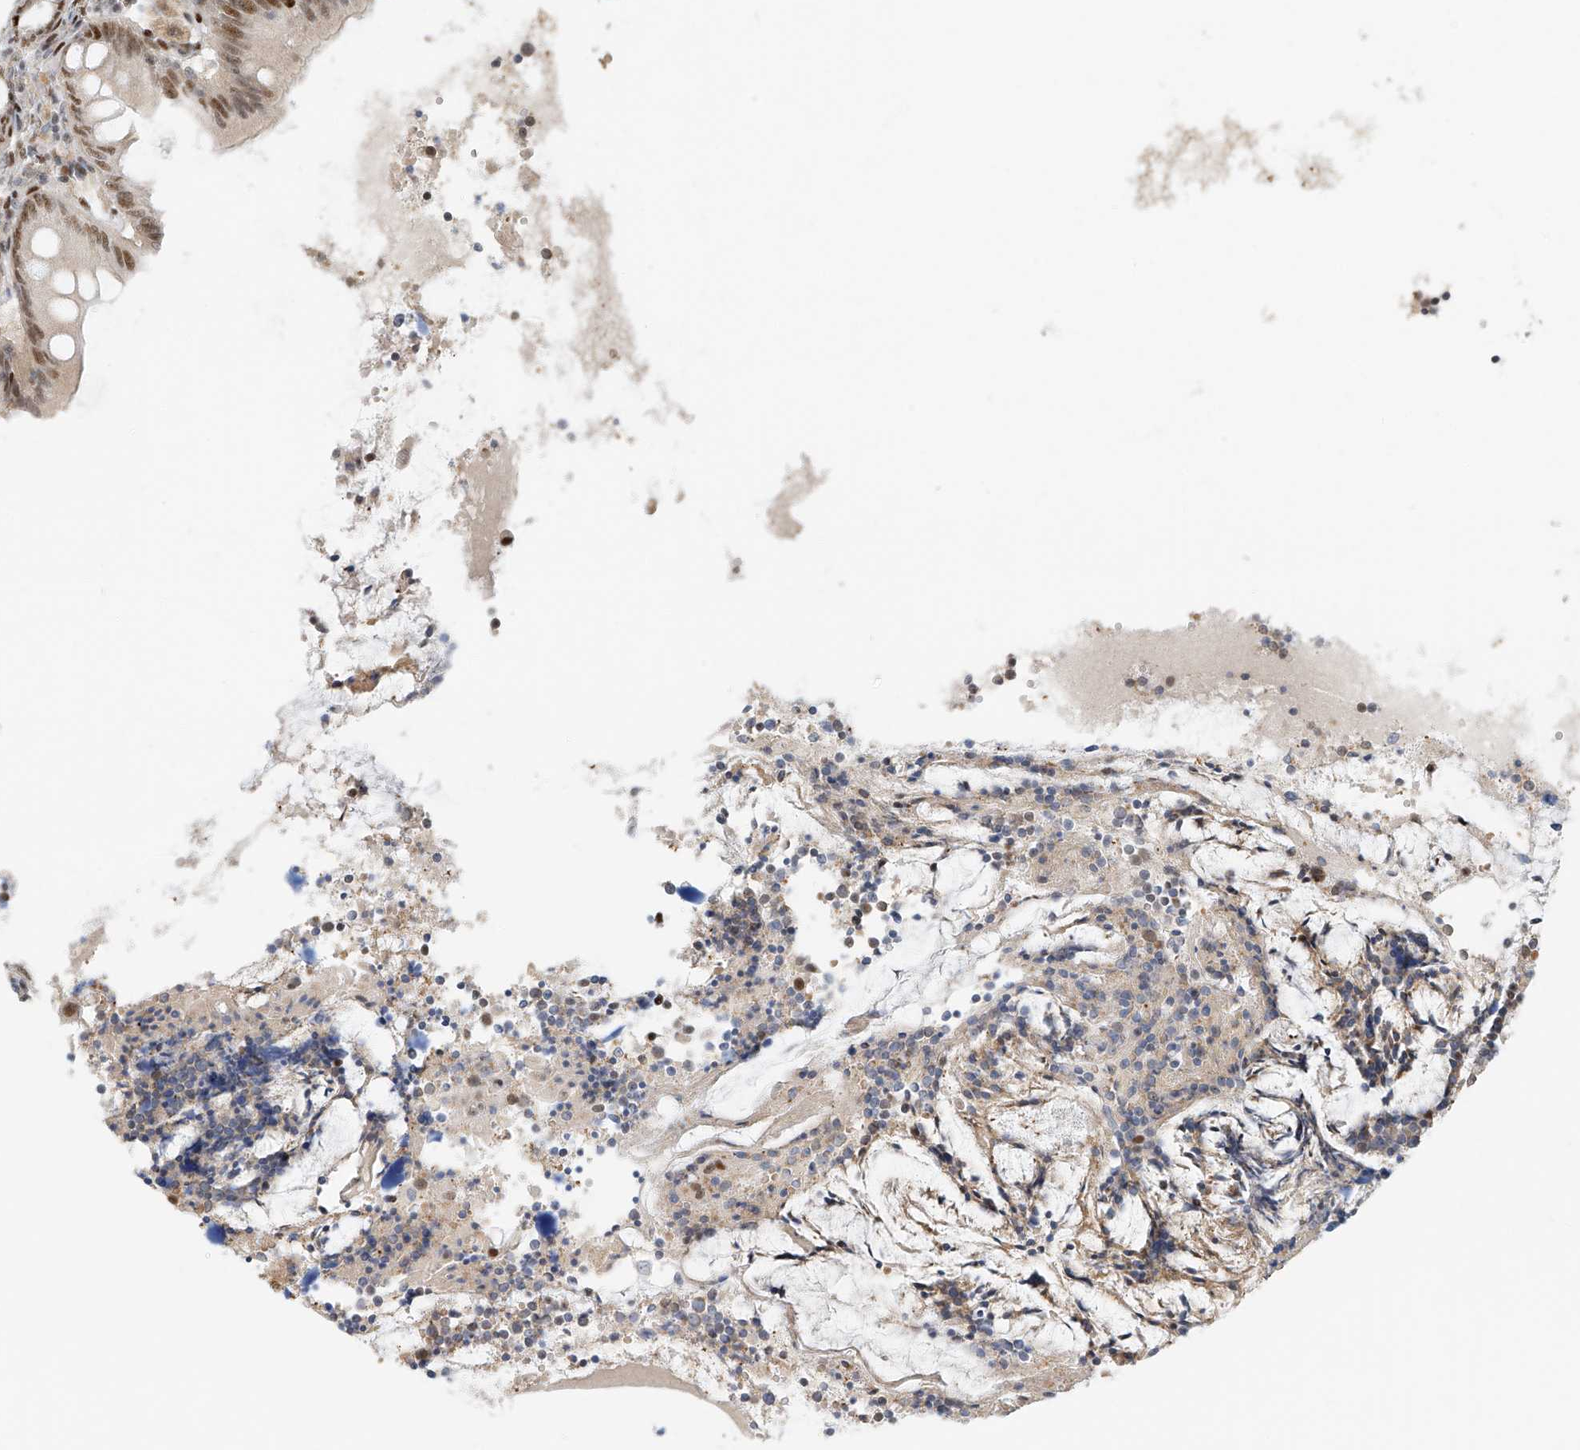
{"staining": {"intensity": "moderate", "quantity": ">75%", "location": "nuclear"}, "tissue": "appendix", "cell_type": "Glandular cells", "image_type": "normal", "snomed": [{"axis": "morphology", "description": "Normal tissue, NOS"}, {"axis": "topography", "description": "Appendix"}], "caption": "Protein staining demonstrates moderate nuclear staining in approximately >75% of glandular cells in unremarkable appendix. The staining was performed using DAB, with brown indicating positive protein expression. Nuclei are stained blue with hematoxylin.", "gene": "ZNF514", "patient": {"sex": "female", "age": 54}}